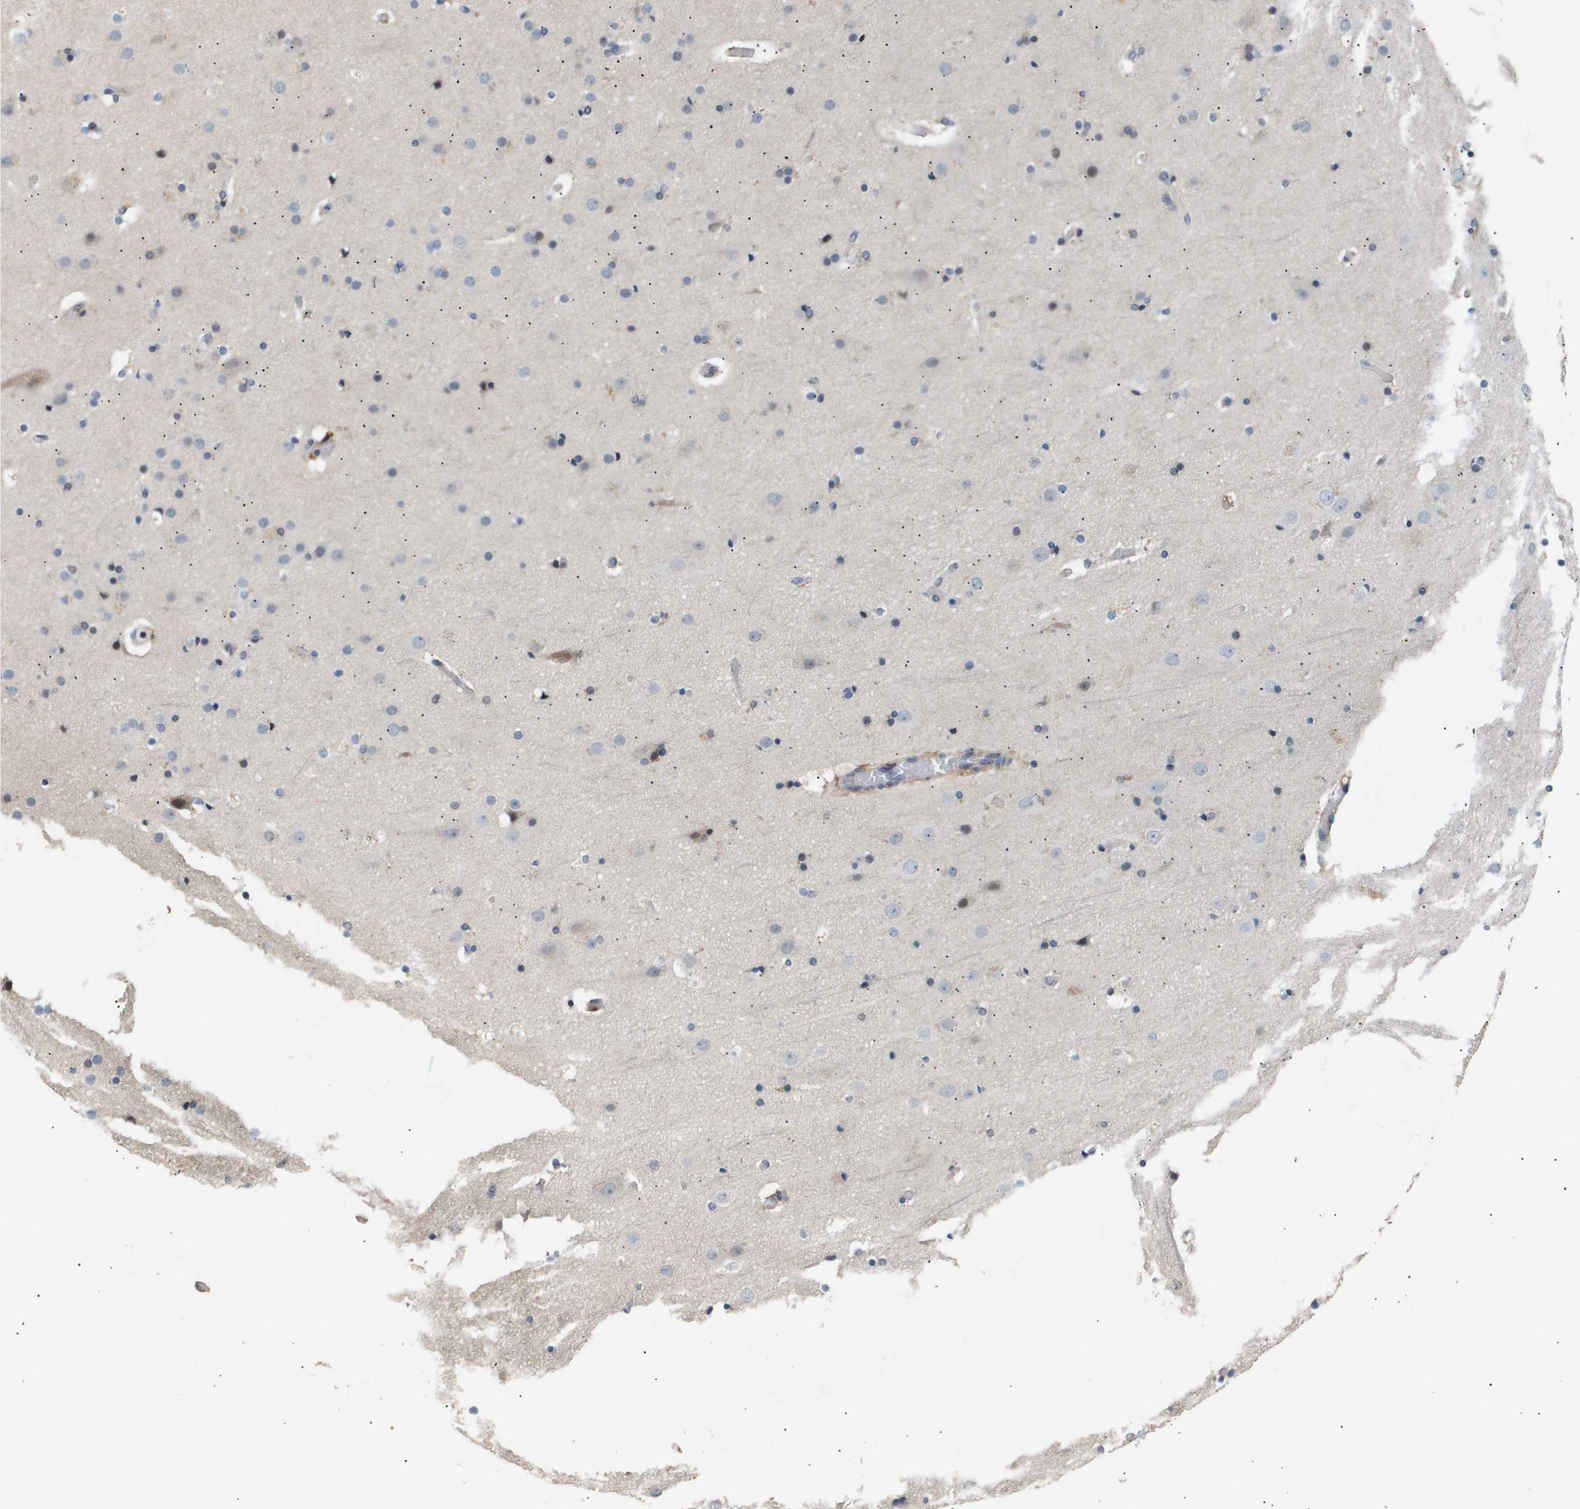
{"staining": {"intensity": "negative", "quantity": "none", "location": "none"}, "tissue": "cerebral cortex", "cell_type": "Endothelial cells", "image_type": "normal", "snomed": [{"axis": "morphology", "description": "Normal tissue, NOS"}, {"axis": "topography", "description": "Cerebral cortex"}], "caption": "Unremarkable cerebral cortex was stained to show a protein in brown. There is no significant positivity in endothelial cells. The staining is performed using DAB brown chromogen with nuclei counter-stained in using hematoxylin.", "gene": "AKR1A1", "patient": {"sex": "male", "age": 57}}